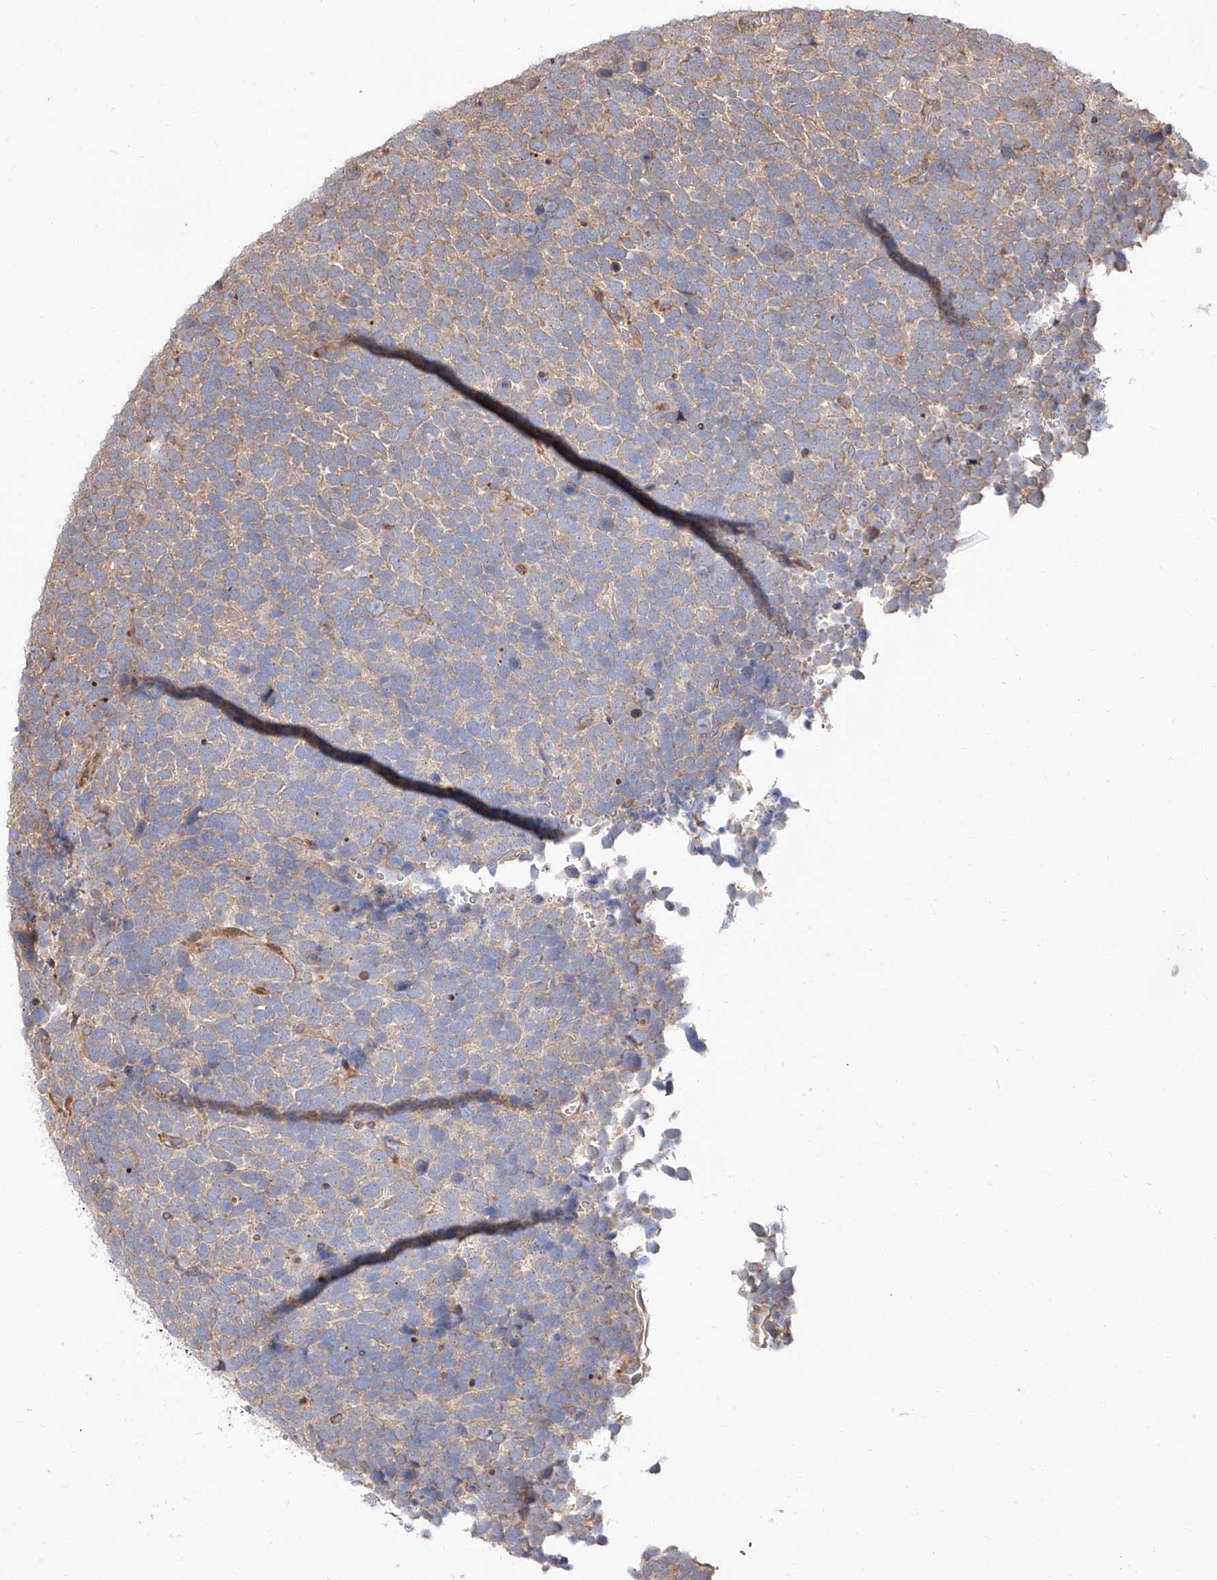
{"staining": {"intensity": "negative", "quantity": "none", "location": "none"}, "tissue": "urothelial cancer", "cell_type": "Tumor cells", "image_type": "cancer", "snomed": [{"axis": "morphology", "description": "Urothelial carcinoma, High grade"}, {"axis": "topography", "description": "Urinary bladder"}], "caption": "A high-resolution micrograph shows immunohistochemistry (IHC) staining of urothelial cancer, which exhibits no significant staining in tumor cells.", "gene": "DIRAS3", "patient": {"sex": "female", "age": 82}}